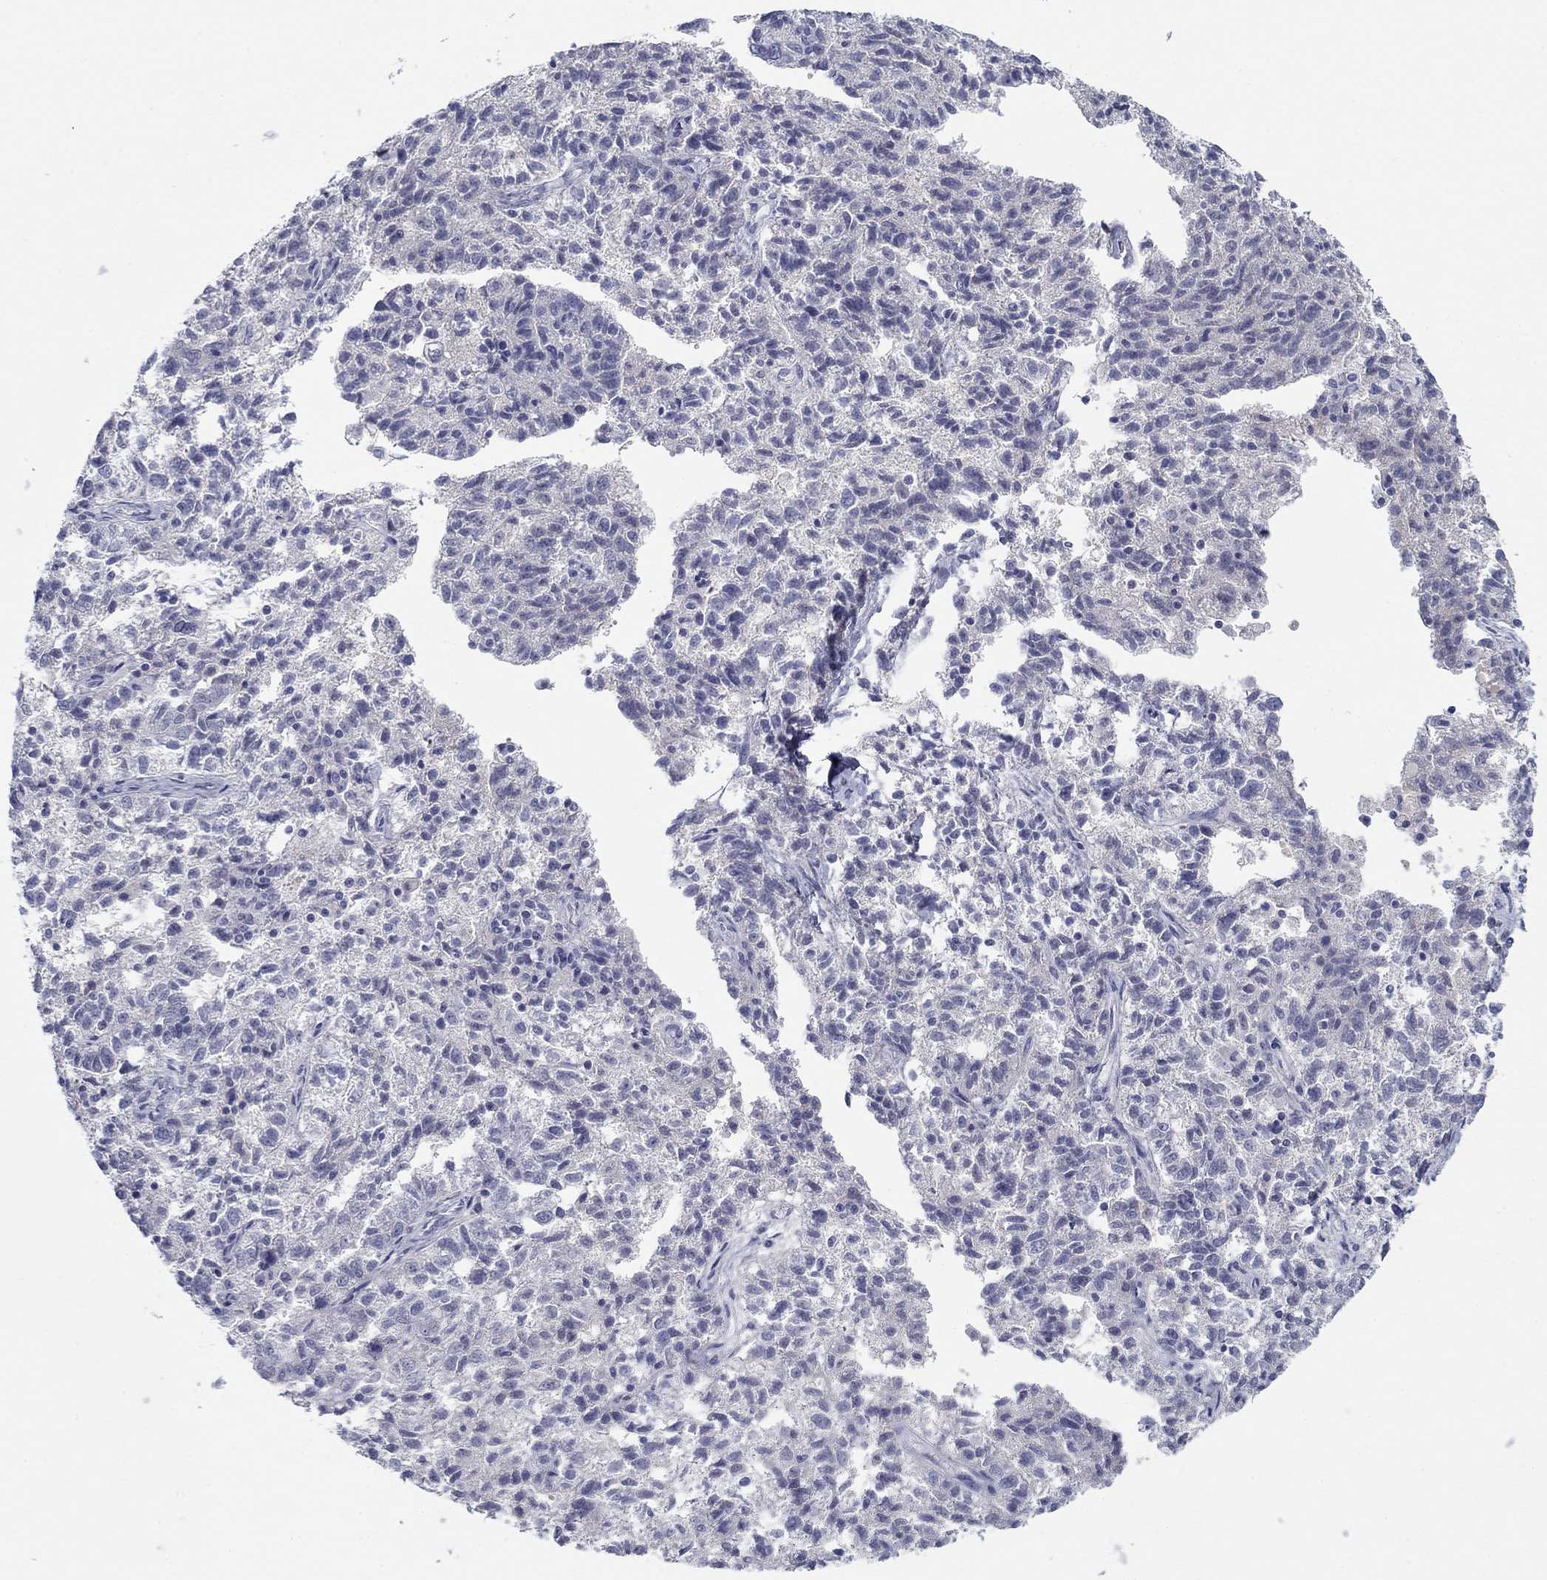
{"staining": {"intensity": "negative", "quantity": "none", "location": "none"}, "tissue": "ovarian cancer", "cell_type": "Tumor cells", "image_type": "cancer", "snomed": [{"axis": "morphology", "description": "Cystadenocarcinoma, serous, NOS"}, {"axis": "topography", "description": "Ovary"}], "caption": "Ovarian cancer (serous cystadenocarcinoma) stained for a protein using immunohistochemistry demonstrates no positivity tumor cells.", "gene": "PLS1", "patient": {"sex": "female", "age": 71}}